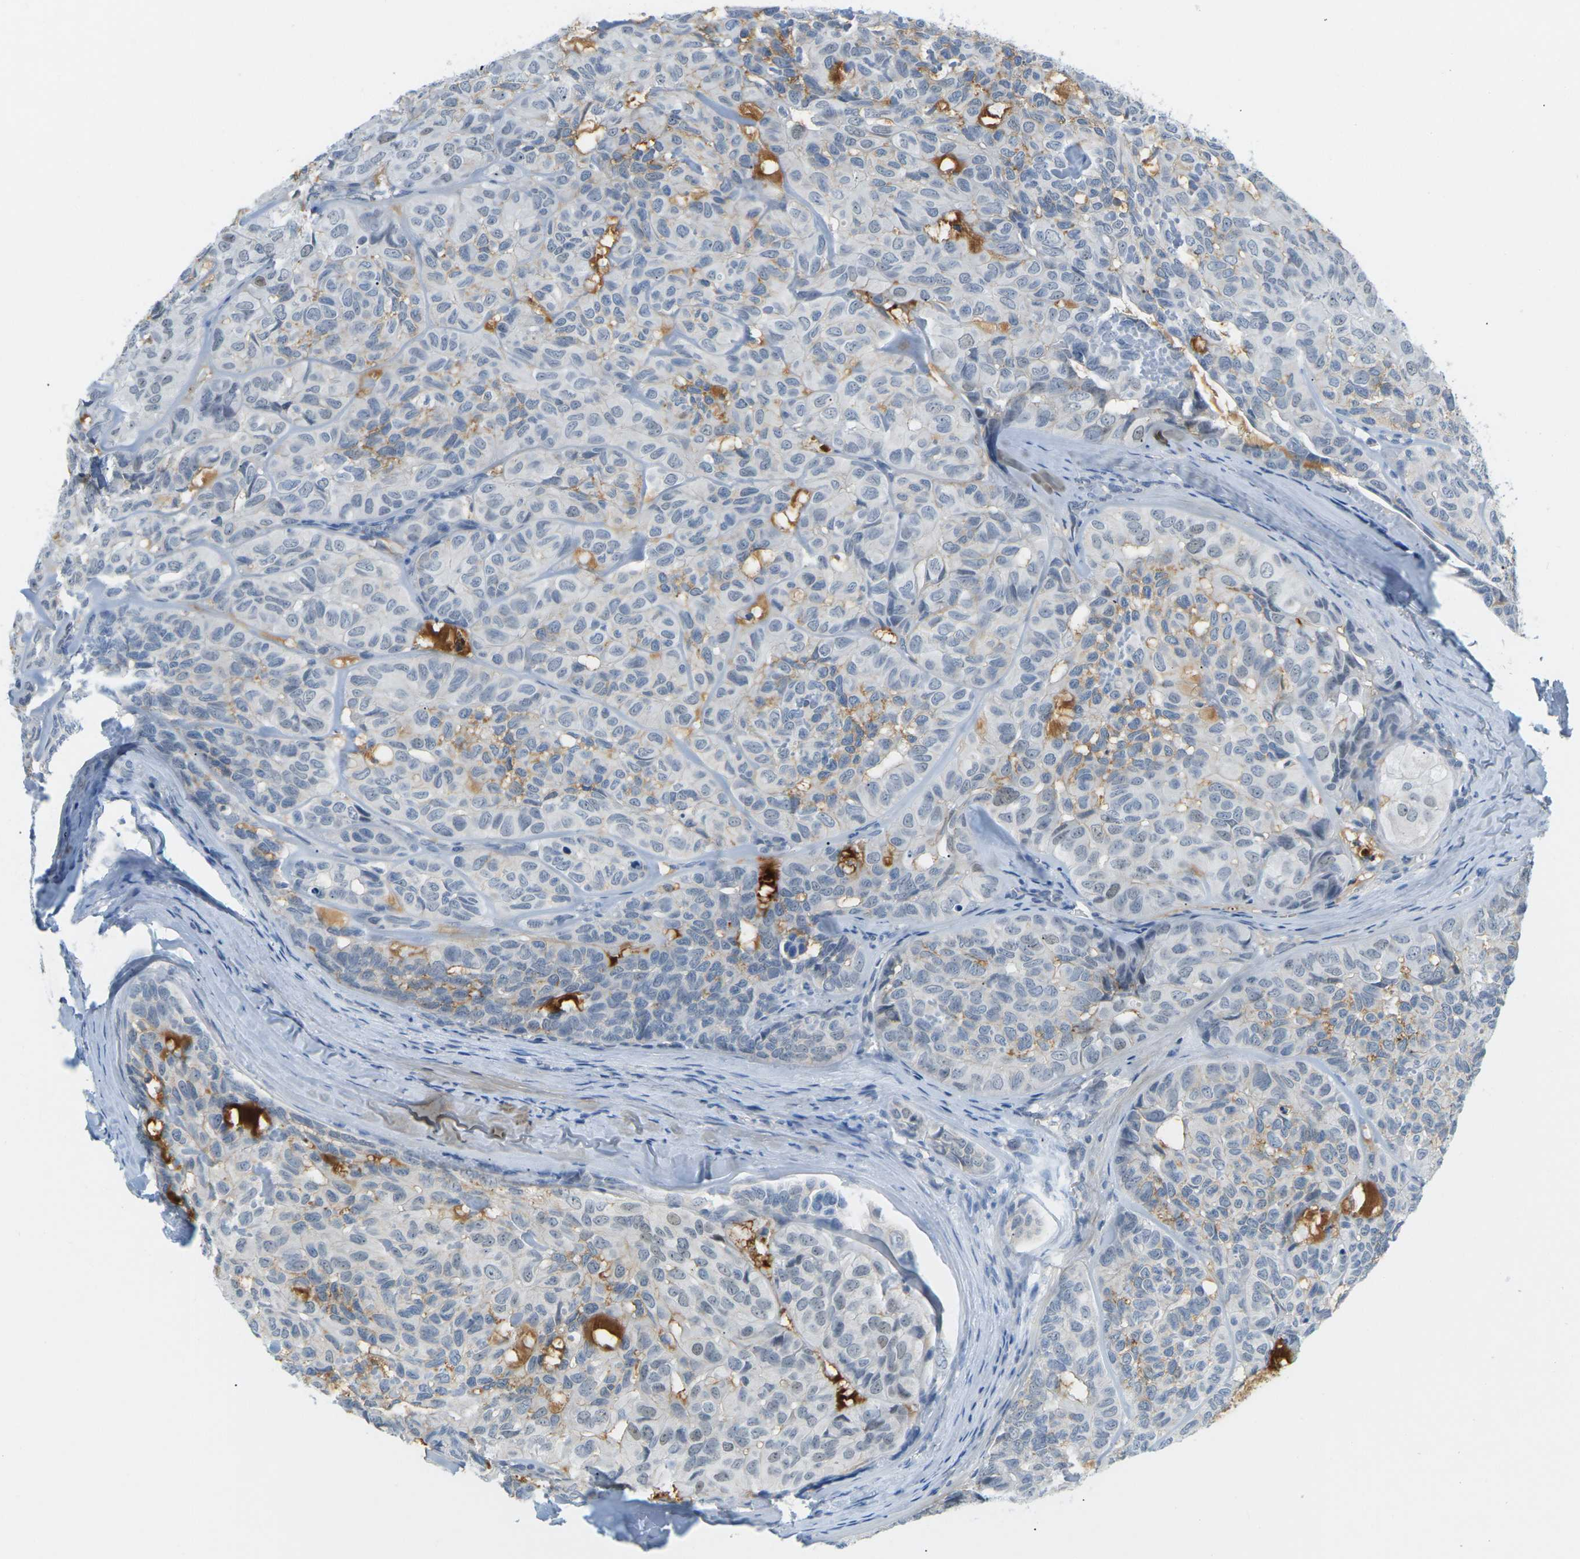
{"staining": {"intensity": "negative", "quantity": "none", "location": "none"}, "tissue": "head and neck cancer", "cell_type": "Tumor cells", "image_type": "cancer", "snomed": [{"axis": "morphology", "description": "Adenocarcinoma, NOS"}, {"axis": "topography", "description": "Salivary gland, NOS"}, {"axis": "topography", "description": "Head-Neck"}], "caption": "There is no significant staining in tumor cells of head and neck cancer.", "gene": "HLTF", "patient": {"sex": "female", "age": 76}}